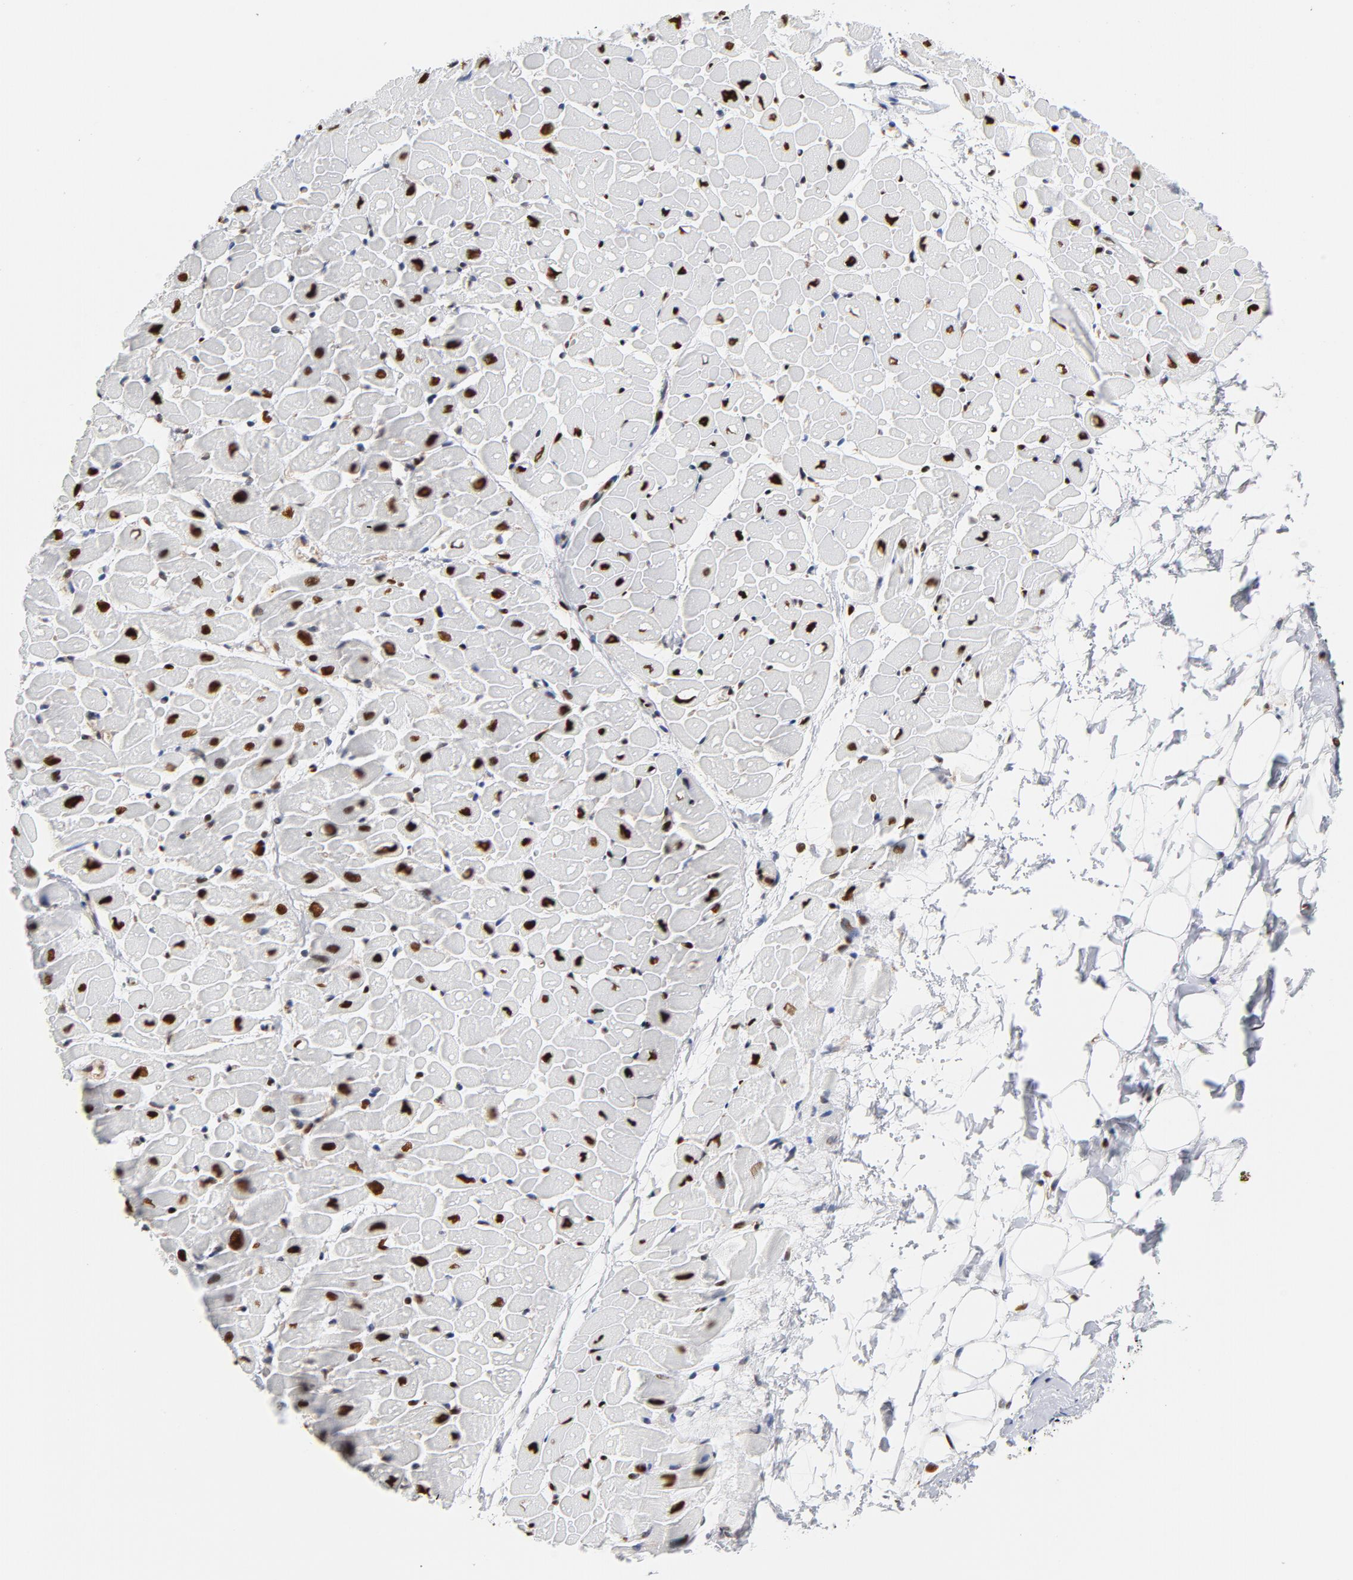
{"staining": {"intensity": "strong", "quantity": ">75%", "location": "nuclear"}, "tissue": "heart muscle", "cell_type": "Cardiomyocytes", "image_type": "normal", "snomed": [{"axis": "morphology", "description": "Normal tissue, NOS"}, {"axis": "topography", "description": "Heart"}], "caption": "Strong nuclear staining for a protein is seen in approximately >75% of cardiomyocytes of normal heart muscle using immunohistochemistry (IHC).", "gene": "XRCC5", "patient": {"sex": "male", "age": 45}}